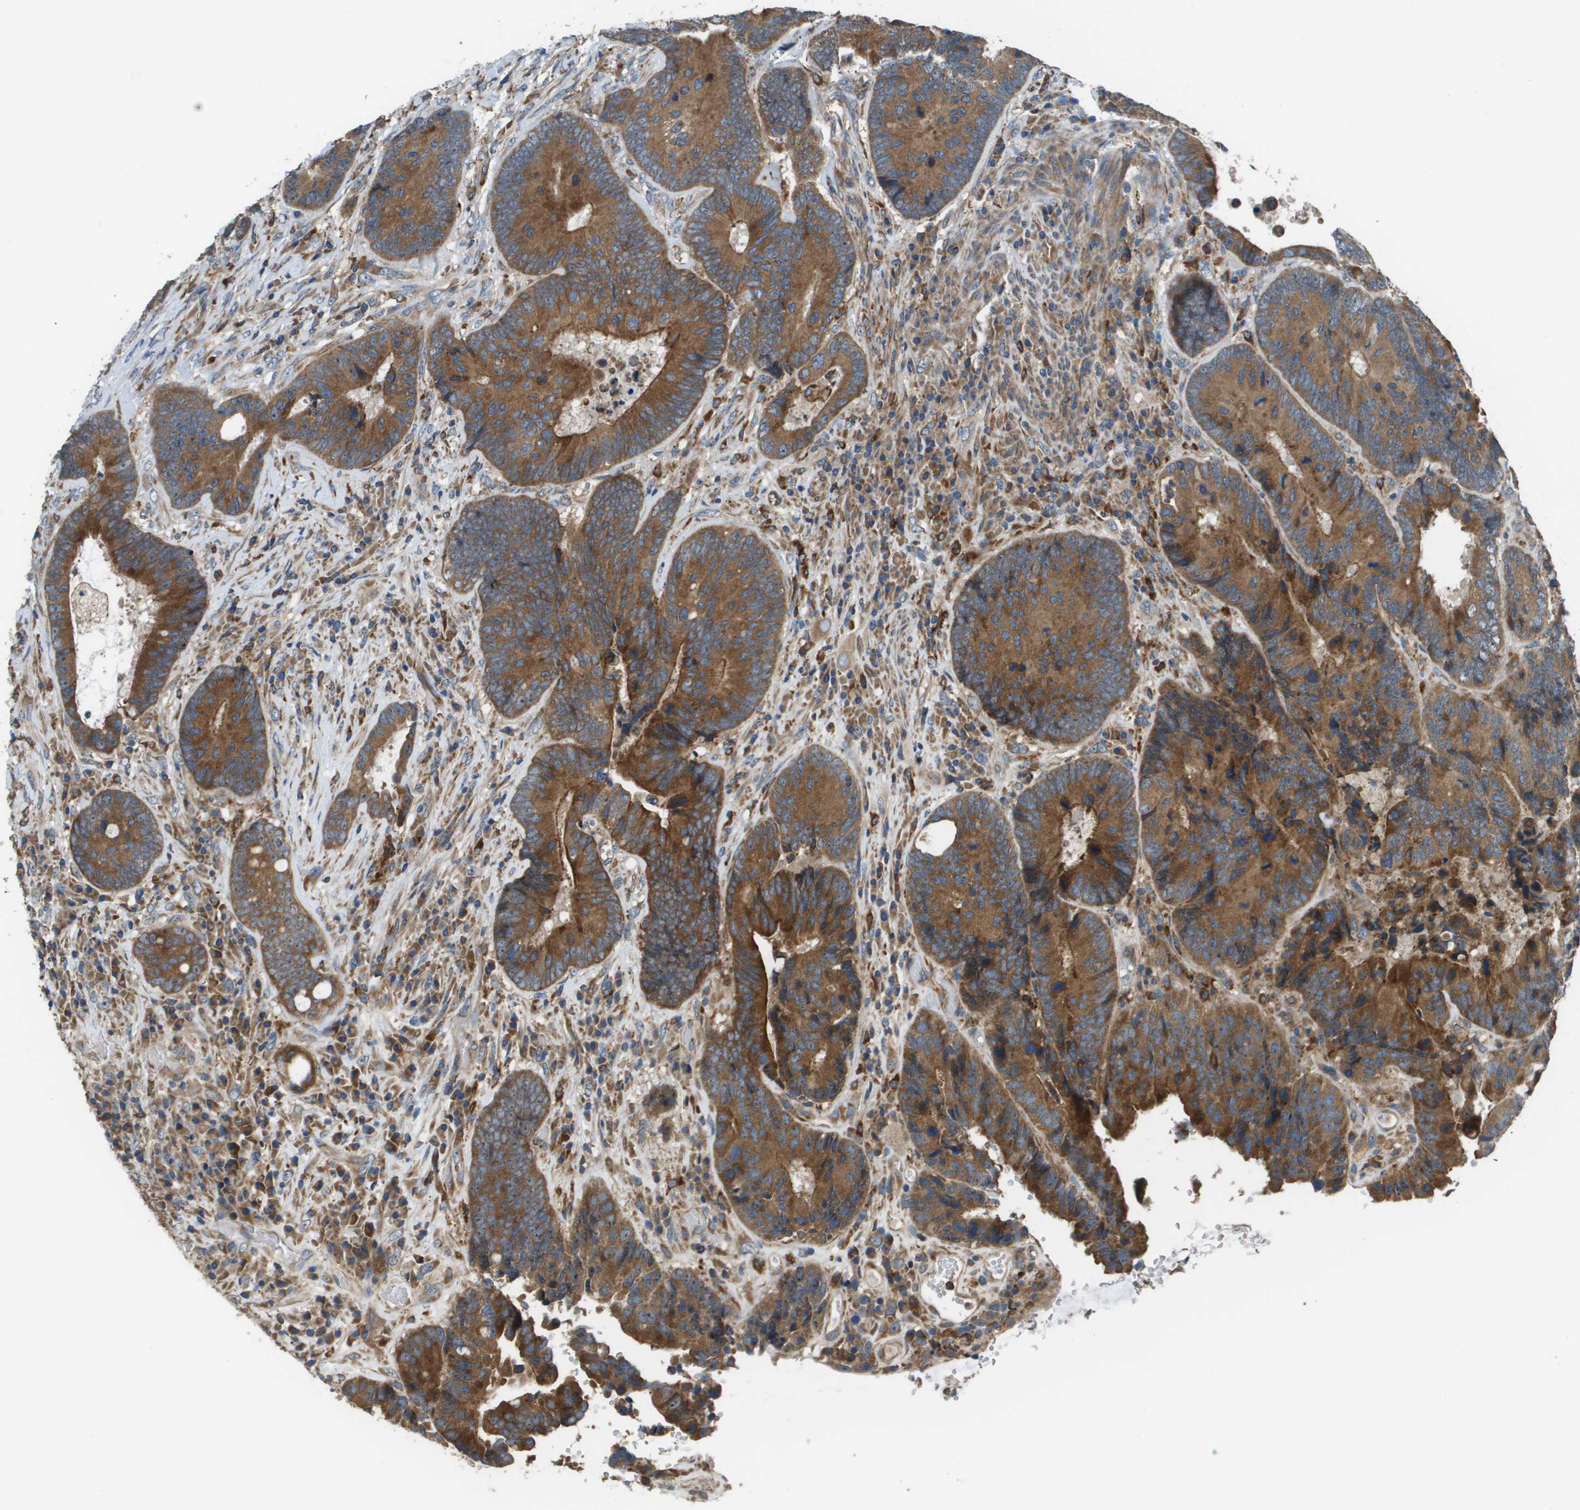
{"staining": {"intensity": "strong", "quantity": ">75%", "location": "cytoplasmic/membranous"}, "tissue": "colorectal cancer", "cell_type": "Tumor cells", "image_type": "cancer", "snomed": [{"axis": "morphology", "description": "Adenocarcinoma, NOS"}, {"axis": "topography", "description": "Rectum"}], "caption": "Approximately >75% of tumor cells in human adenocarcinoma (colorectal) reveal strong cytoplasmic/membranous protein staining as visualized by brown immunohistochemical staining.", "gene": "CNPY3", "patient": {"sex": "female", "age": 89}}